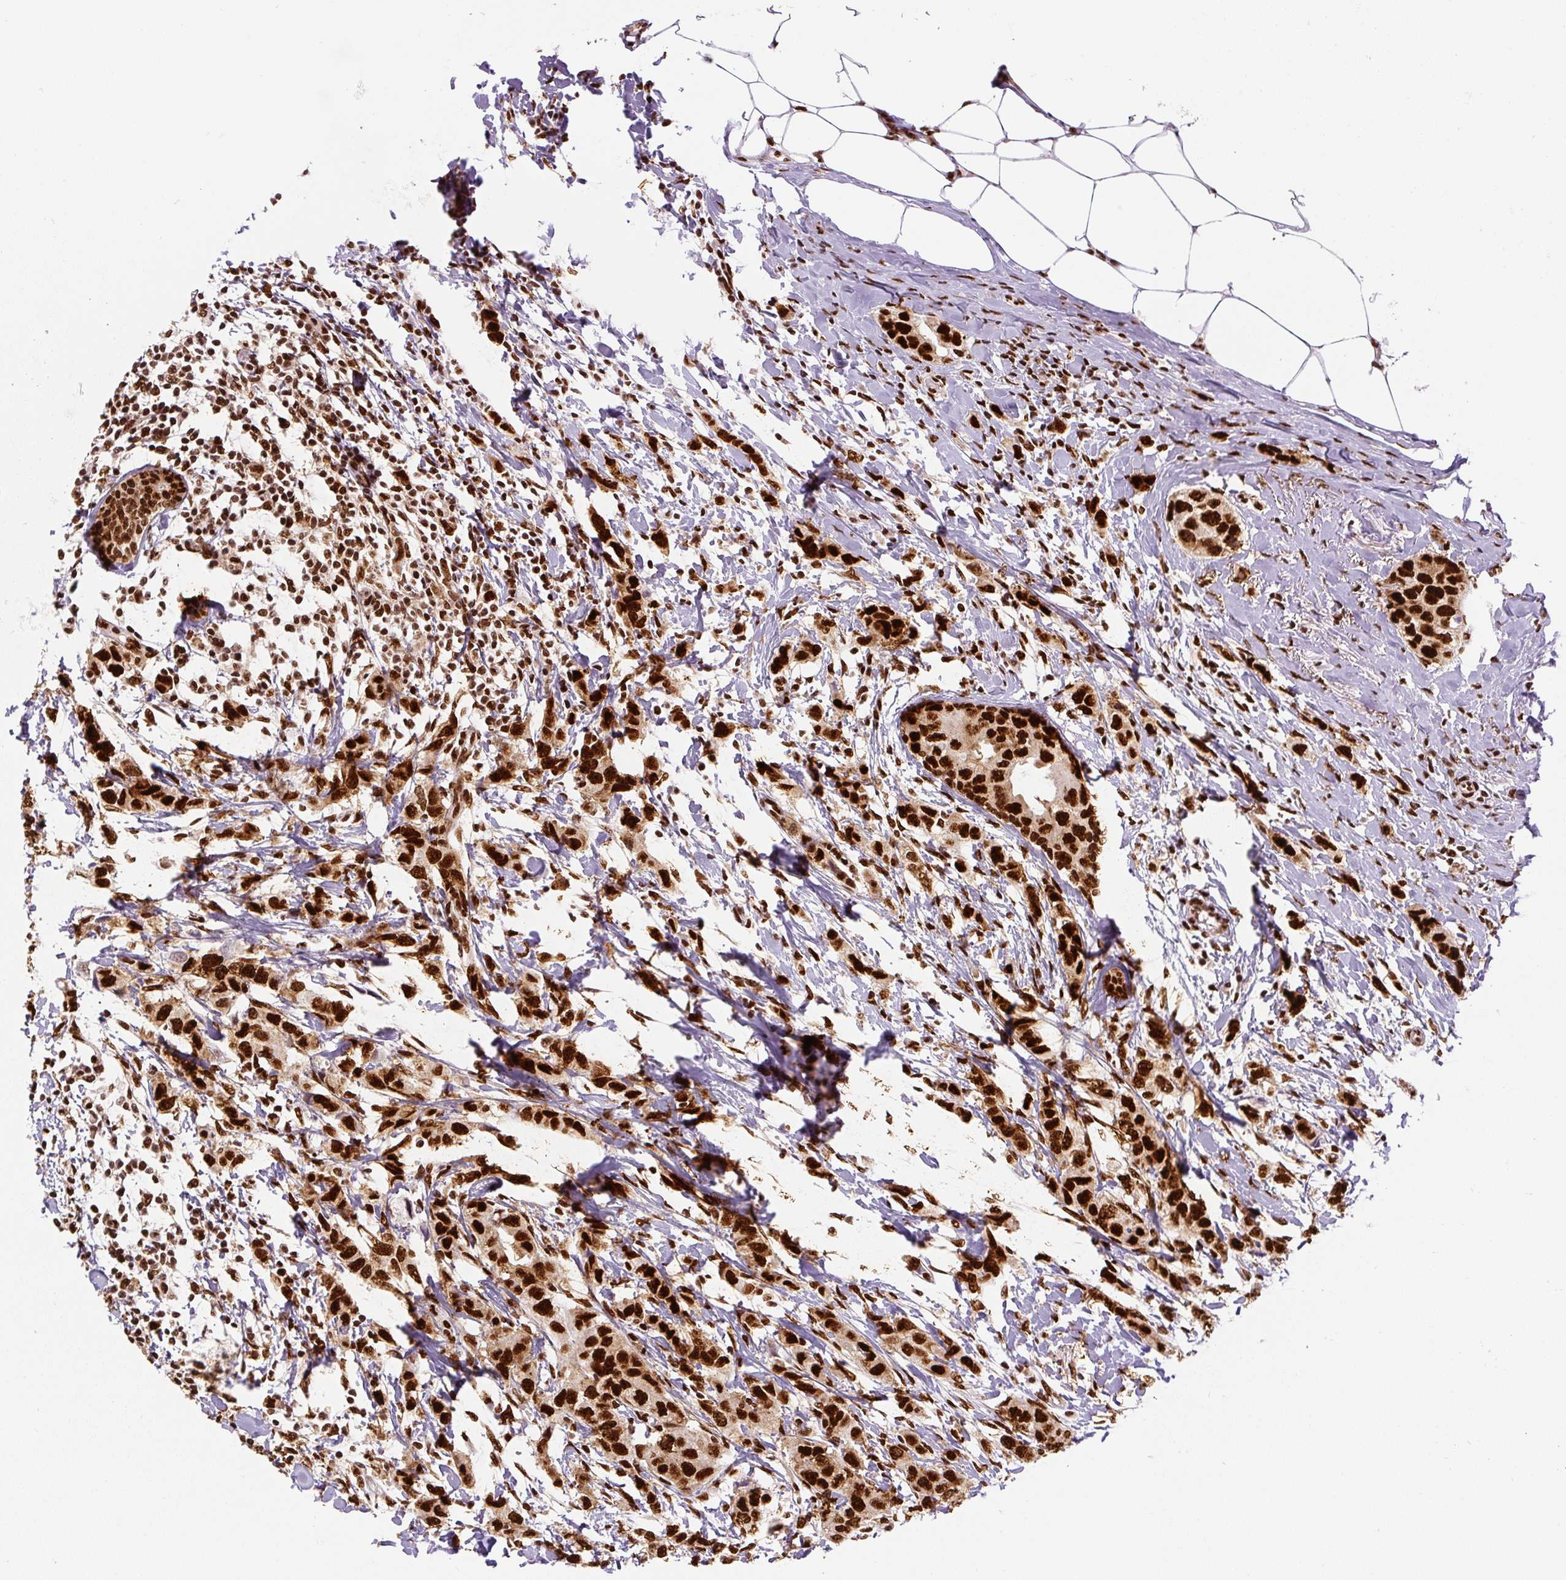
{"staining": {"intensity": "strong", "quantity": ">75%", "location": "nuclear"}, "tissue": "breast cancer", "cell_type": "Tumor cells", "image_type": "cancer", "snomed": [{"axis": "morphology", "description": "Duct carcinoma"}, {"axis": "topography", "description": "Breast"}], "caption": "The micrograph demonstrates staining of breast cancer, revealing strong nuclear protein staining (brown color) within tumor cells. (DAB IHC with brightfield microscopy, high magnification).", "gene": "FUS", "patient": {"sex": "female", "age": 50}}